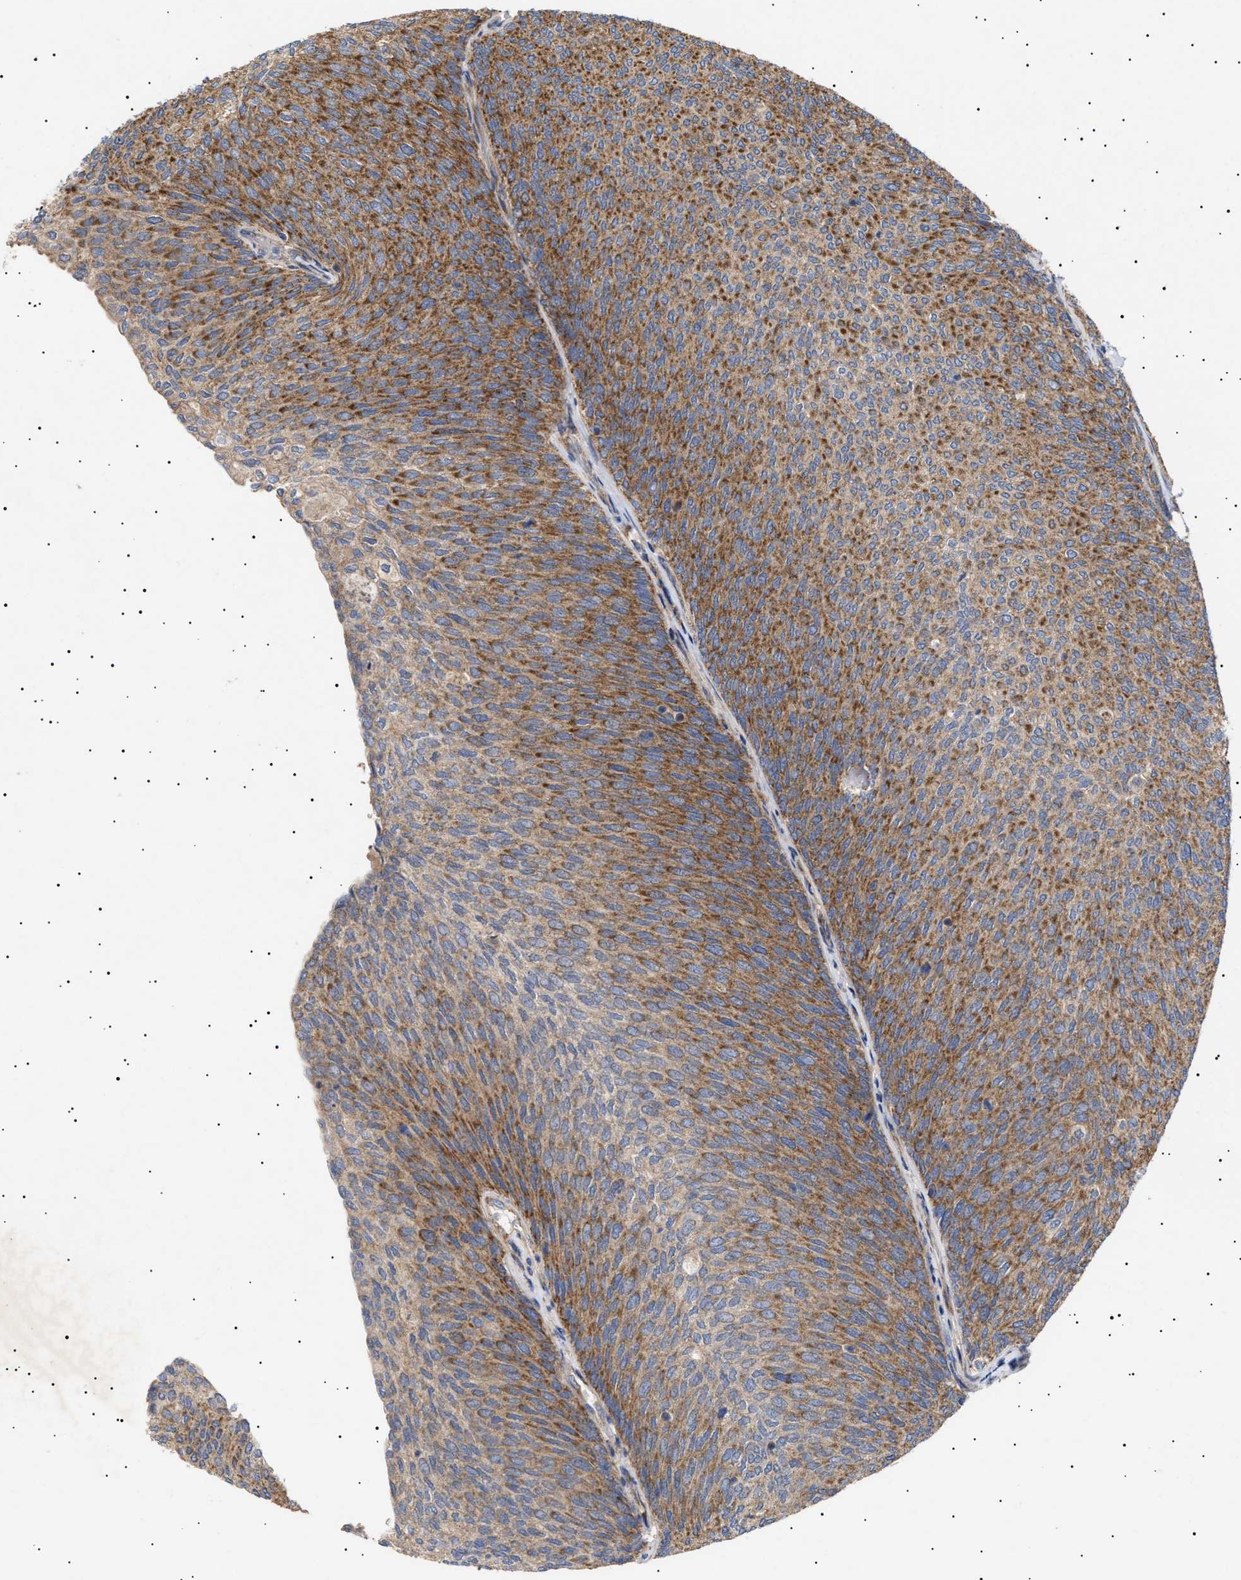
{"staining": {"intensity": "moderate", "quantity": ">75%", "location": "cytoplasmic/membranous"}, "tissue": "urothelial cancer", "cell_type": "Tumor cells", "image_type": "cancer", "snomed": [{"axis": "morphology", "description": "Urothelial carcinoma, Low grade"}, {"axis": "topography", "description": "Urinary bladder"}], "caption": "DAB immunohistochemical staining of human urothelial cancer demonstrates moderate cytoplasmic/membranous protein staining in approximately >75% of tumor cells. (DAB (3,3'-diaminobenzidine) IHC with brightfield microscopy, high magnification).", "gene": "MRPL10", "patient": {"sex": "female", "age": 79}}